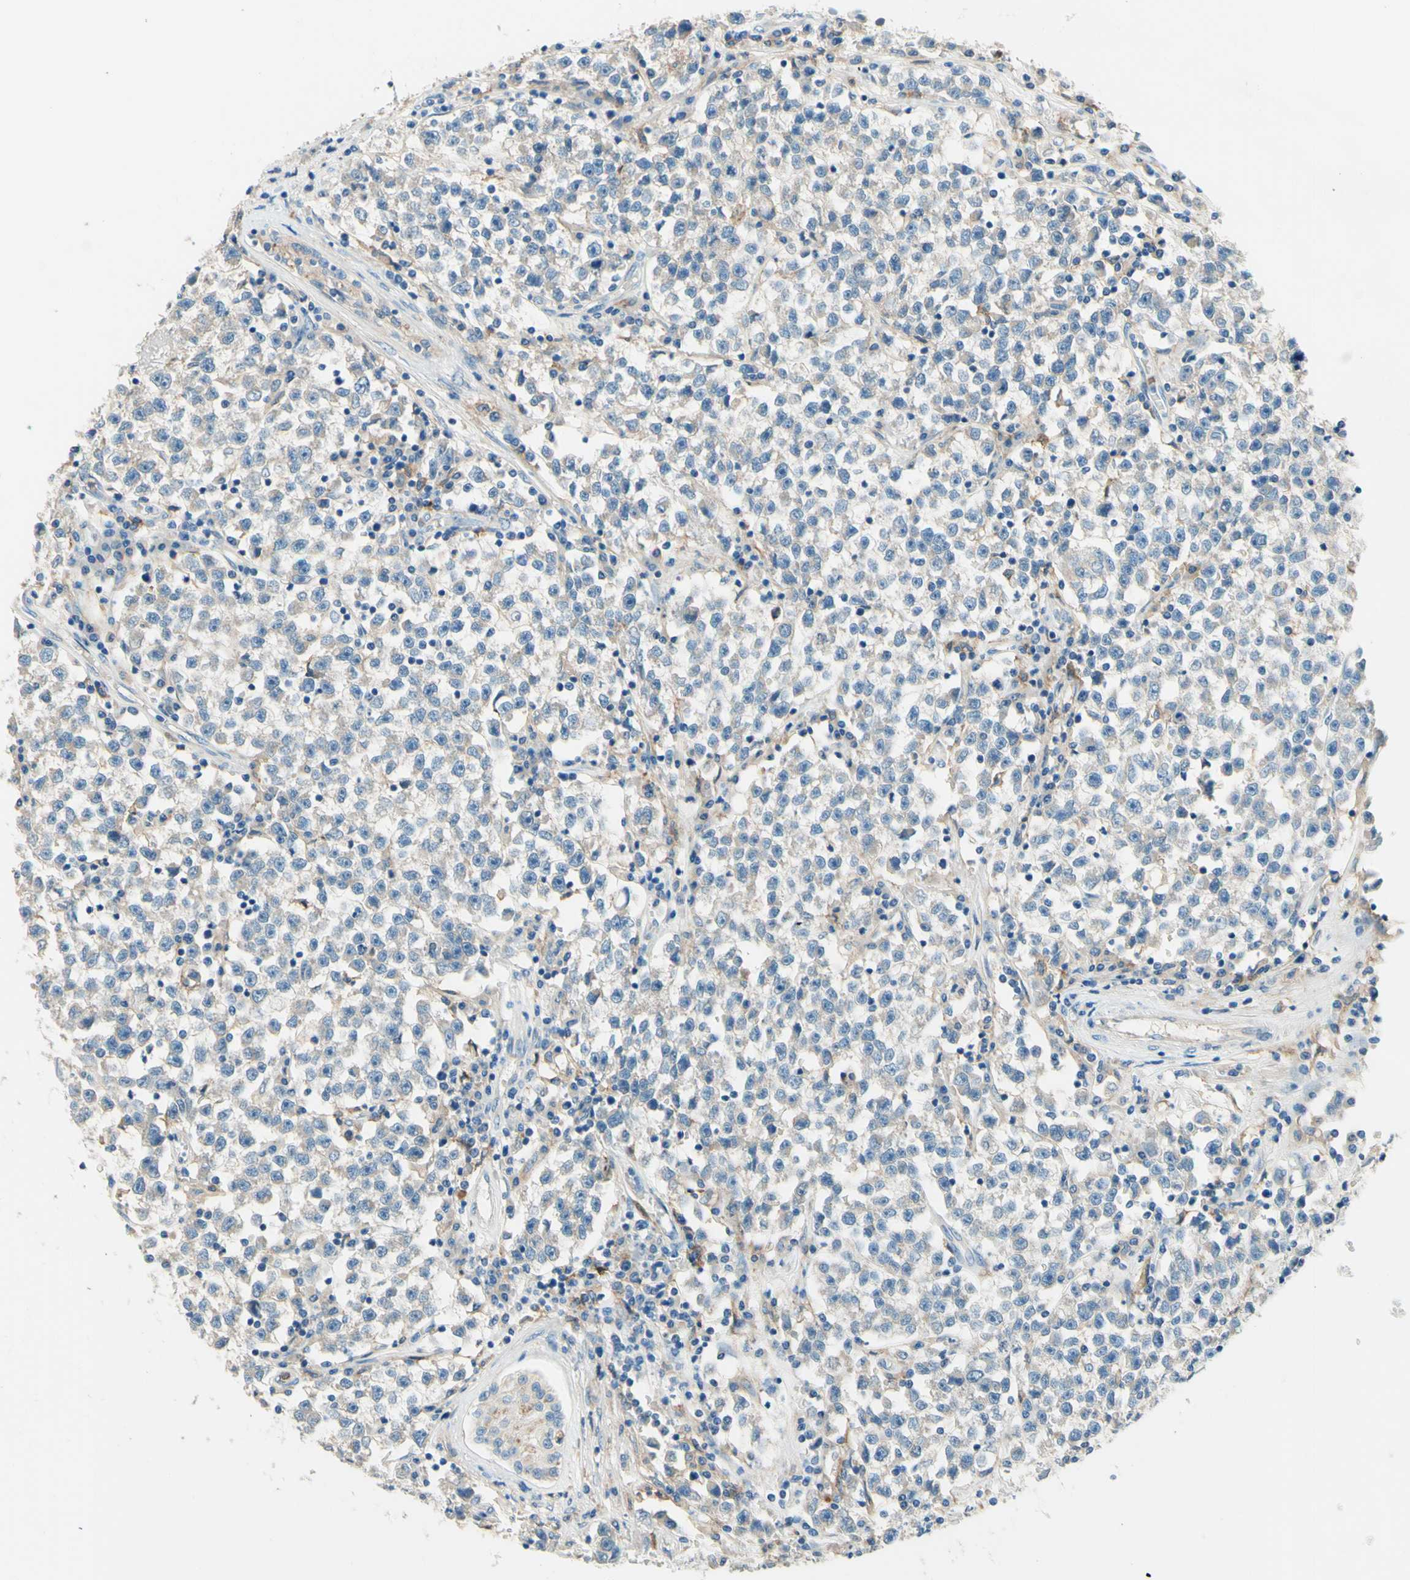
{"staining": {"intensity": "negative", "quantity": "none", "location": "none"}, "tissue": "testis cancer", "cell_type": "Tumor cells", "image_type": "cancer", "snomed": [{"axis": "morphology", "description": "Seminoma, NOS"}, {"axis": "topography", "description": "Testis"}], "caption": "This micrograph is of seminoma (testis) stained with immunohistochemistry (IHC) to label a protein in brown with the nuclei are counter-stained blue. There is no staining in tumor cells.", "gene": "SIGLEC9", "patient": {"sex": "male", "age": 22}}